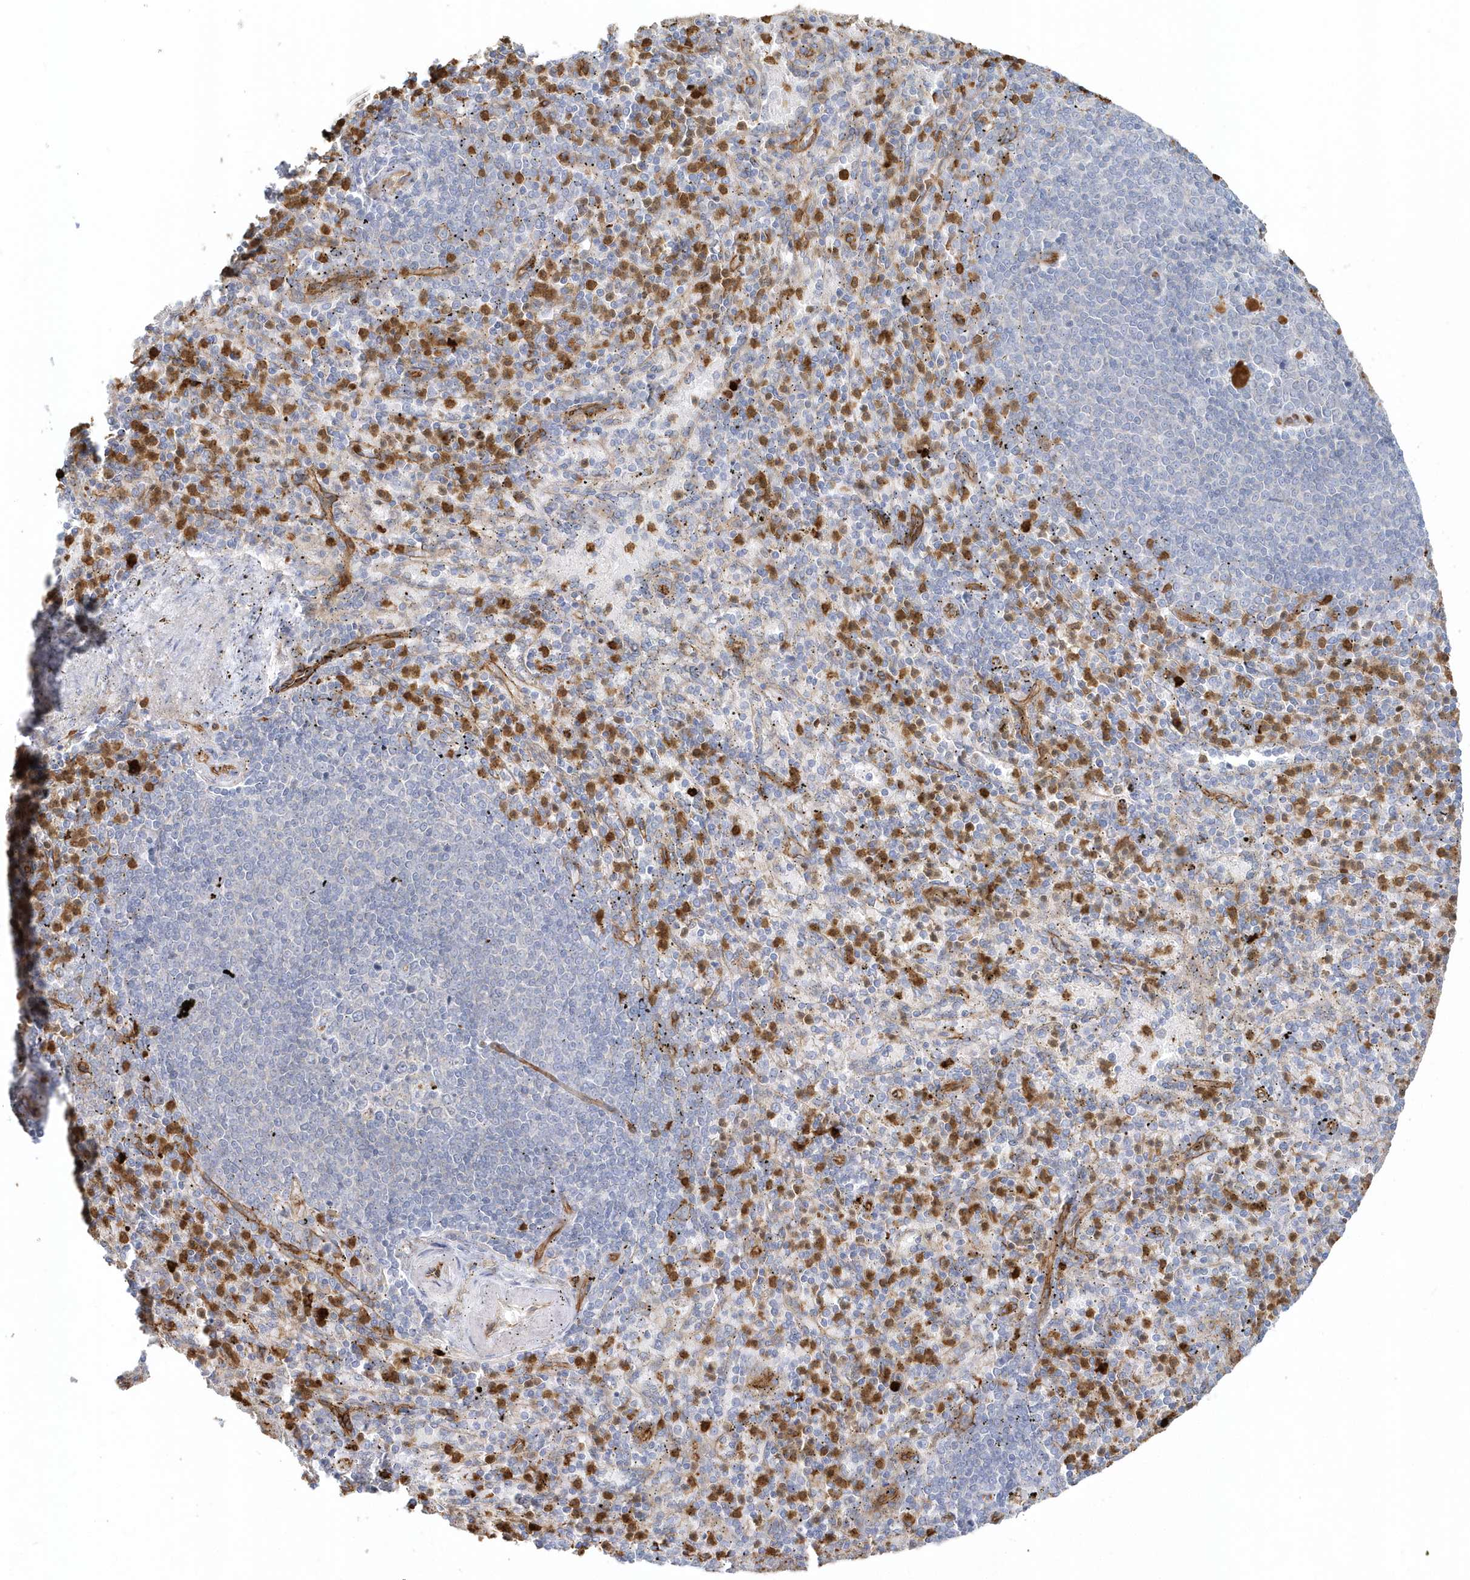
{"staining": {"intensity": "strong", "quantity": "<25%", "location": "cytoplasmic/membranous"}, "tissue": "spleen", "cell_type": "Cells in red pulp", "image_type": "normal", "snomed": [{"axis": "morphology", "description": "Normal tissue, NOS"}, {"axis": "topography", "description": "Spleen"}], "caption": "Protein staining by IHC shows strong cytoplasmic/membranous staining in approximately <25% of cells in red pulp in normal spleen.", "gene": "DNAH1", "patient": {"sex": "female", "age": 74}}